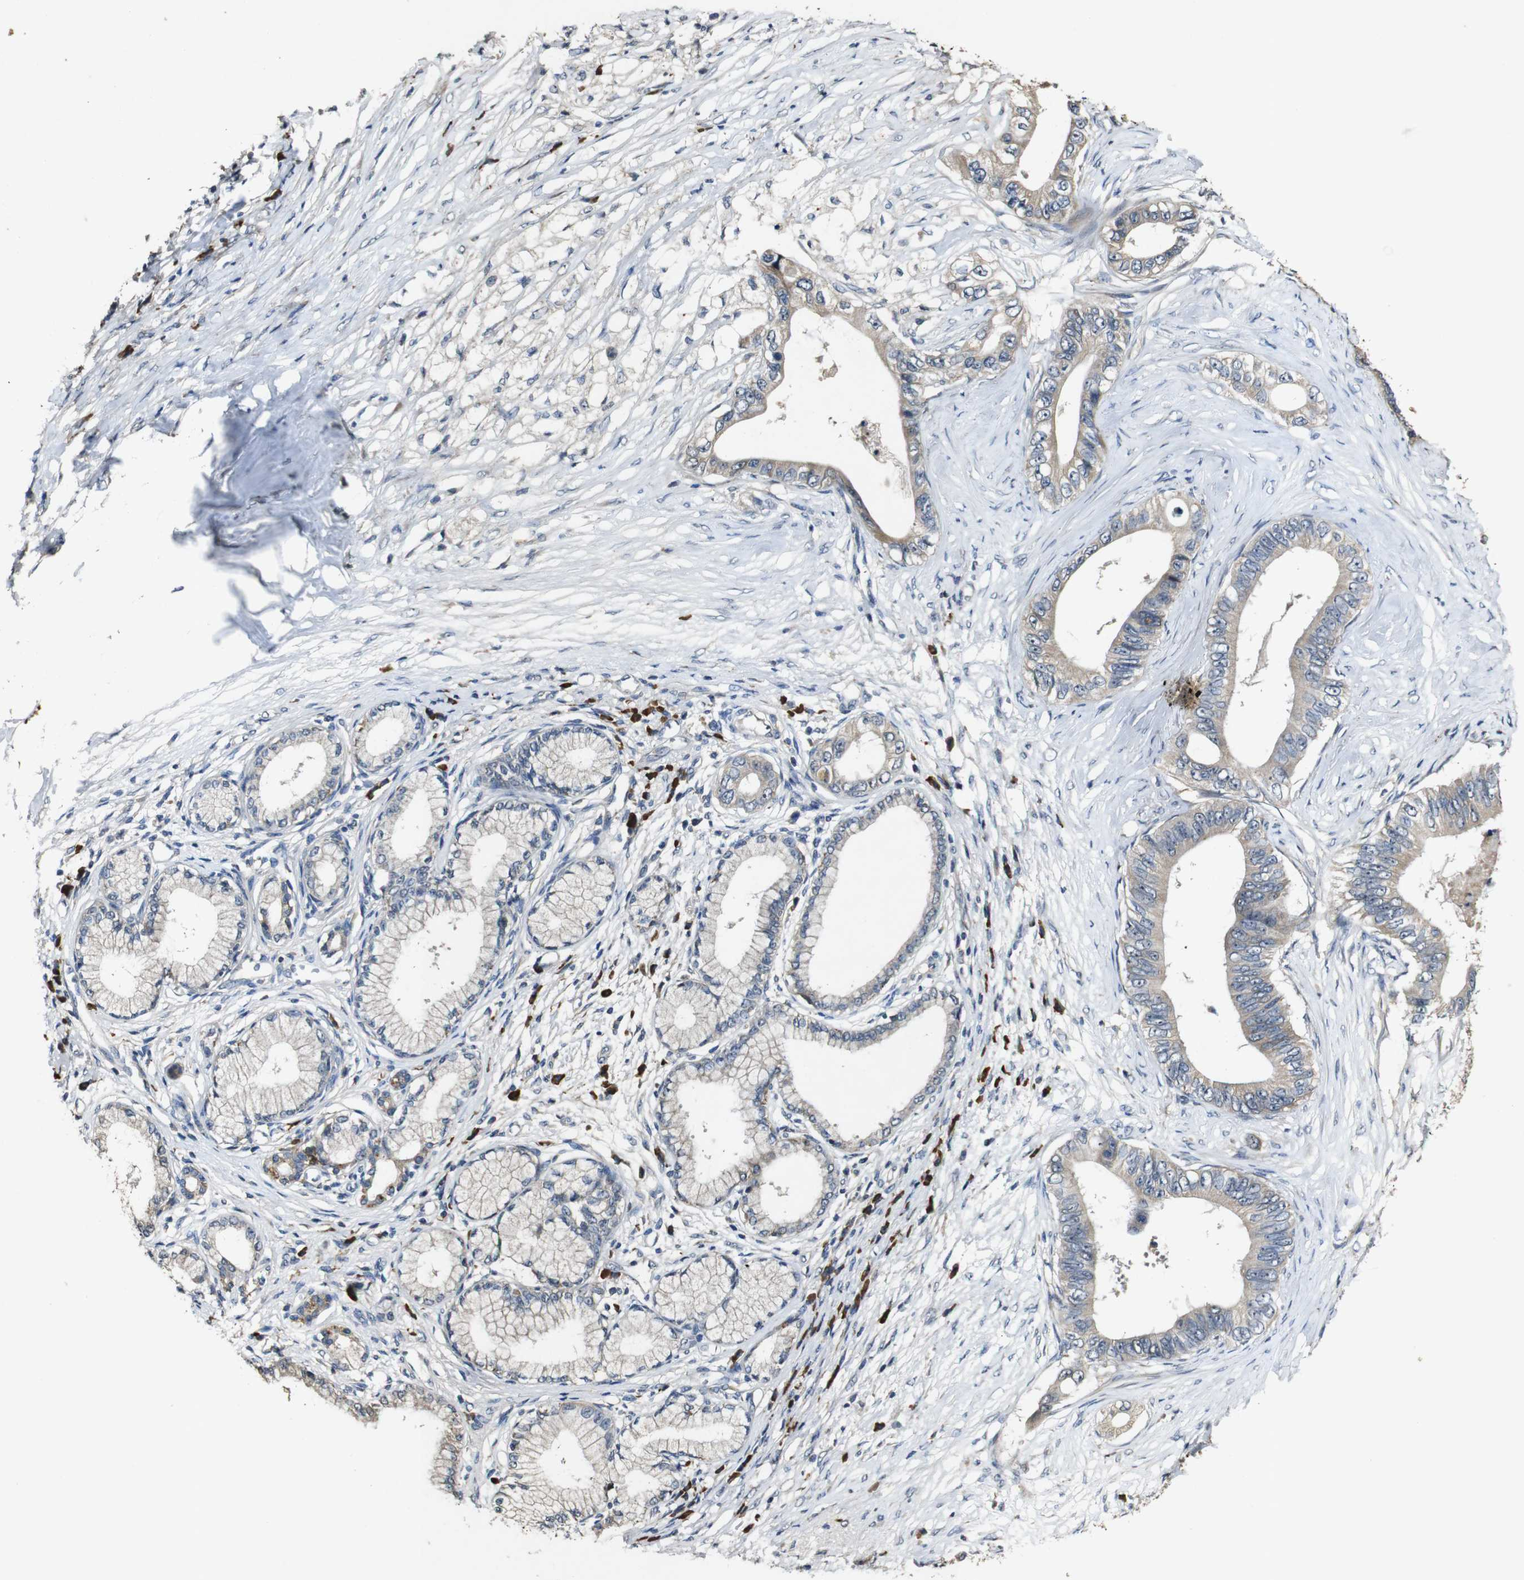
{"staining": {"intensity": "weak", "quantity": ">75%", "location": "cytoplasmic/membranous"}, "tissue": "pancreatic cancer", "cell_type": "Tumor cells", "image_type": "cancer", "snomed": [{"axis": "morphology", "description": "Adenocarcinoma, NOS"}, {"axis": "topography", "description": "Pancreas"}], "caption": "Protein analysis of adenocarcinoma (pancreatic) tissue demonstrates weak cytoplasmic/membranous expression in approximately >75% of tumor cells.", "gene": "MAGI2", "patient": {"sex": "male", "age": 77}}